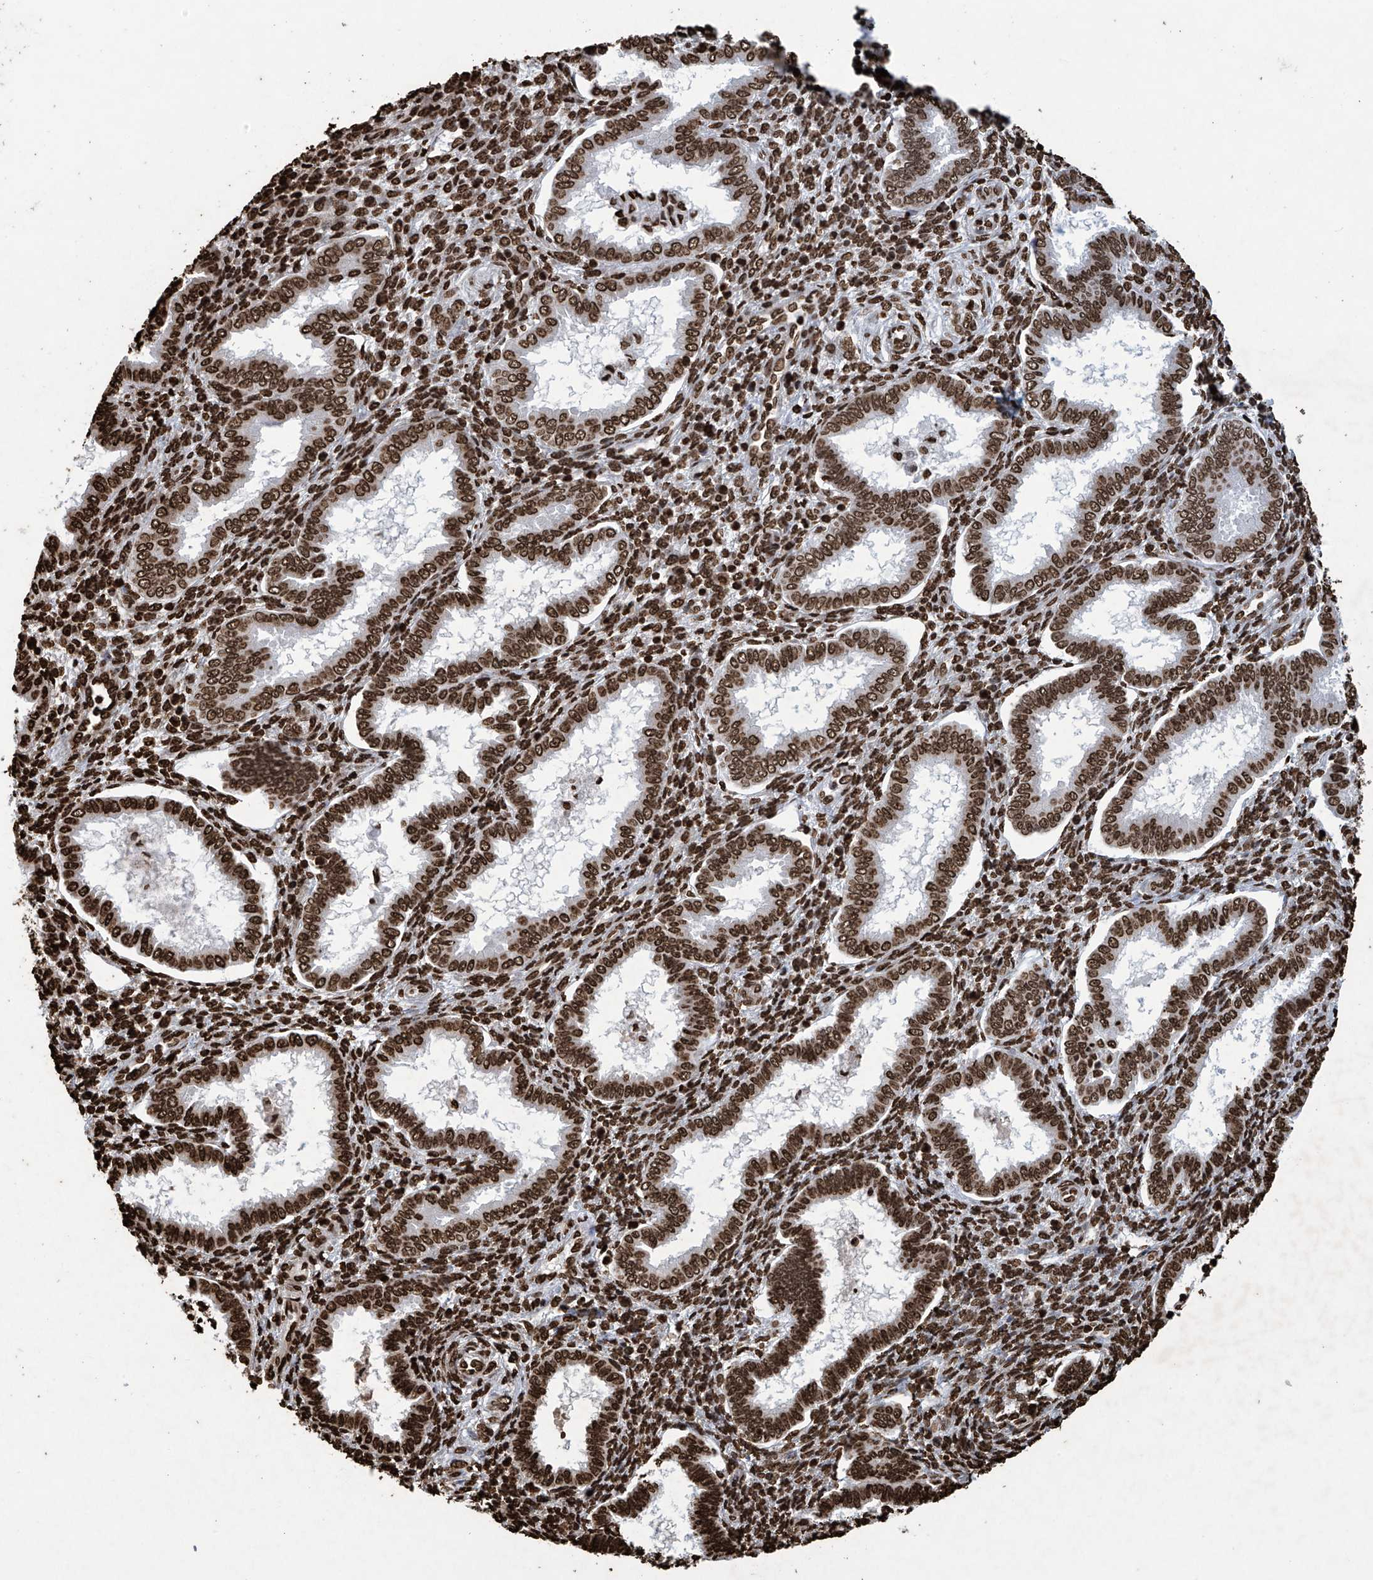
{"staining": {"intensity": "strong", "quantity": ">75%", "location": "nuclear"}, "tissue": "endometrium", "cell_type": "Cells in endometrial stroma", "image_type": "normal", "snomed": [{"axis": "morphology", "description": "Normal tissue, NOS"}, {"axis": "topography", "description": "Endometrium"}], "caption": "IHC micrograph of unremarkable human endometrium stained for a protein (brown), which demonstrates high levels of strong nuclear staining in about >75% of cells in endometrial stroma.", "gene": "H3", "patient": {"sex": "female", "age": 24}}